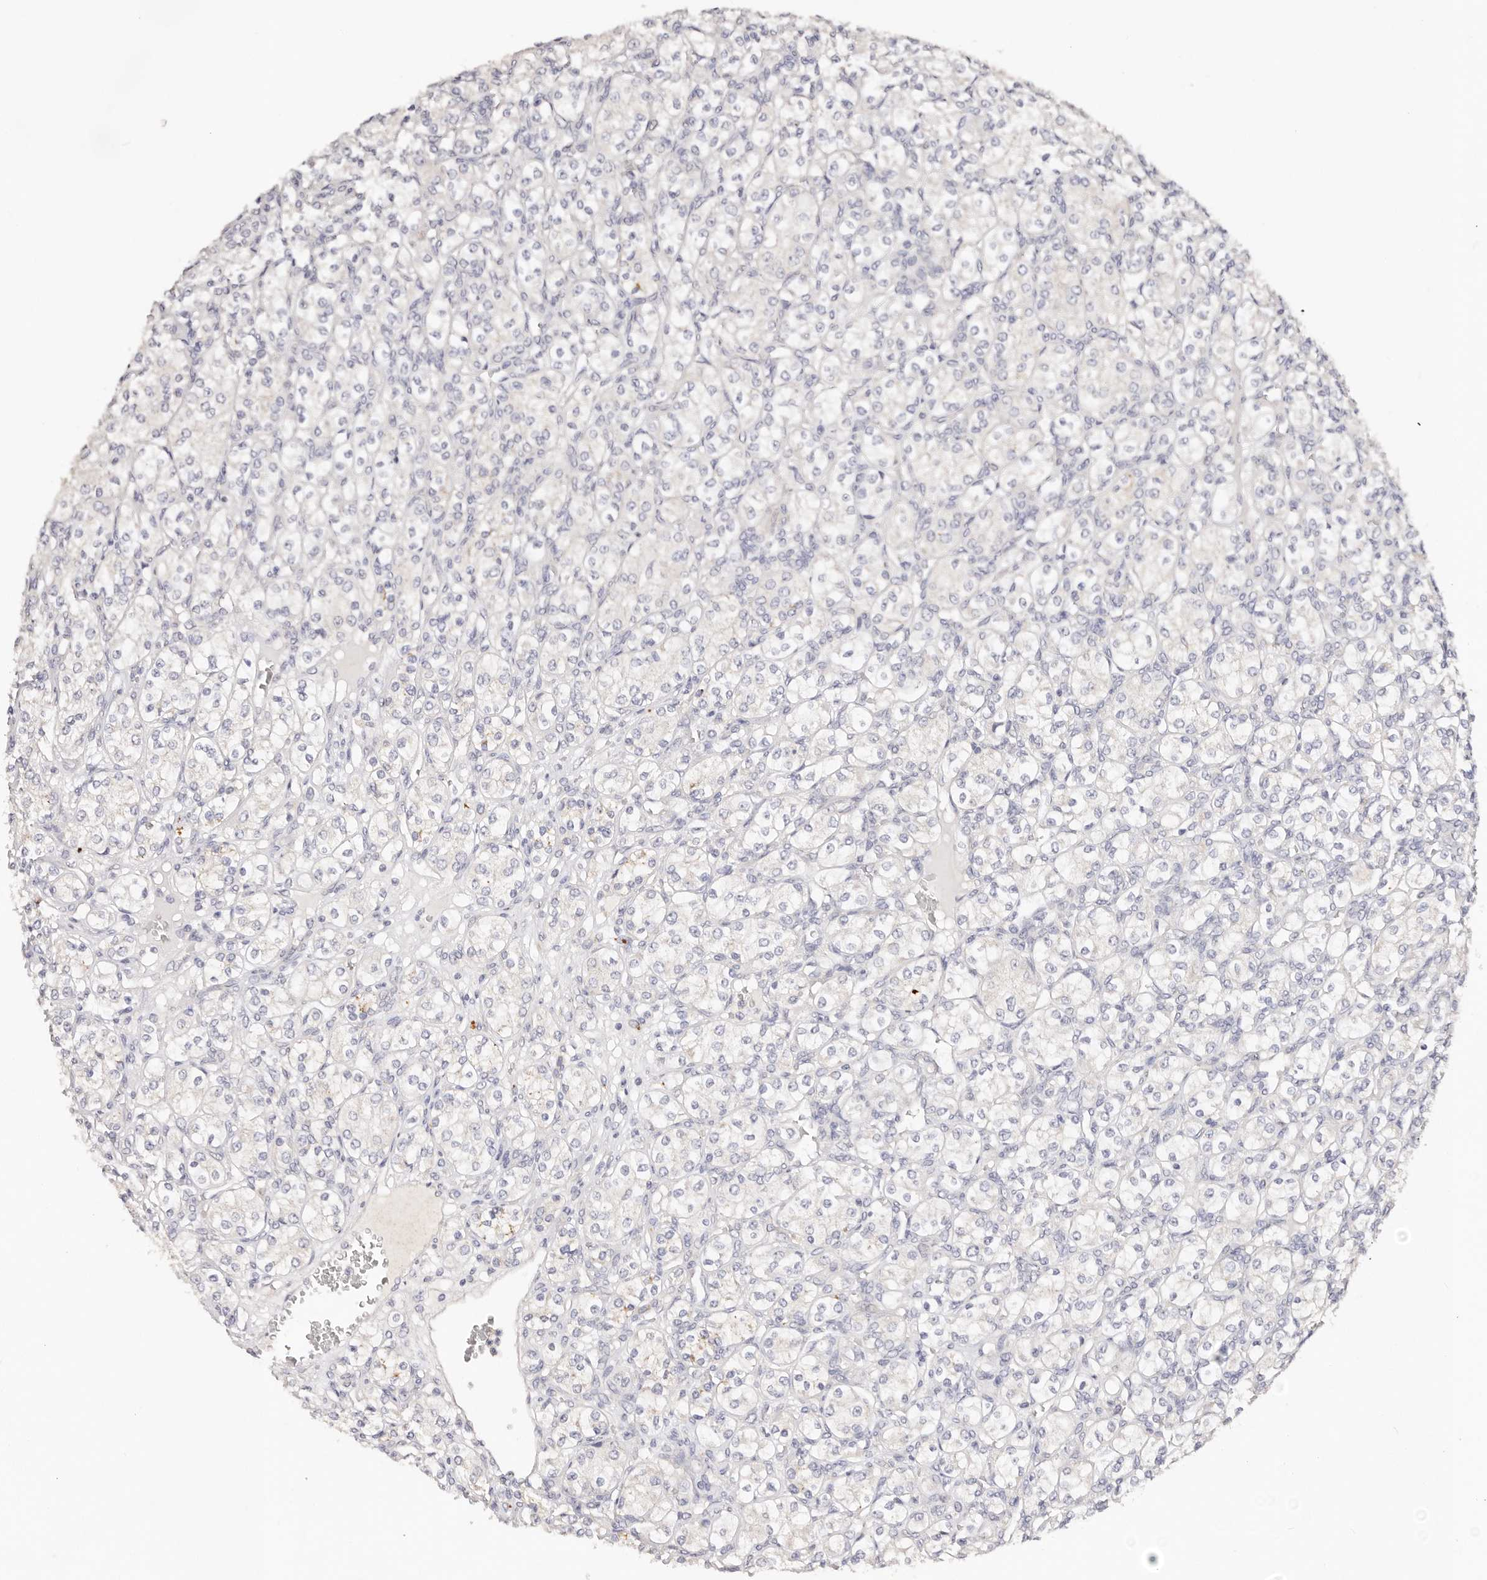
{"staining": {"intensity": "negative", "quantity": "none", "location": "none"}, "tissue": "renal cancer", "cell_type": "Tumor cells", "image_type": "cancer", "snomed": [{"axis": "morphology", "description": "Adenocarcinoma, NOS"}, {"axis": "topography", "description": "Kidney"}], "caption": "Tumor cells show no significant protein expression in renal adenocarcinoma.", "gene": "VIPAS39", "patient": {"sex": "male", "age": 77}}